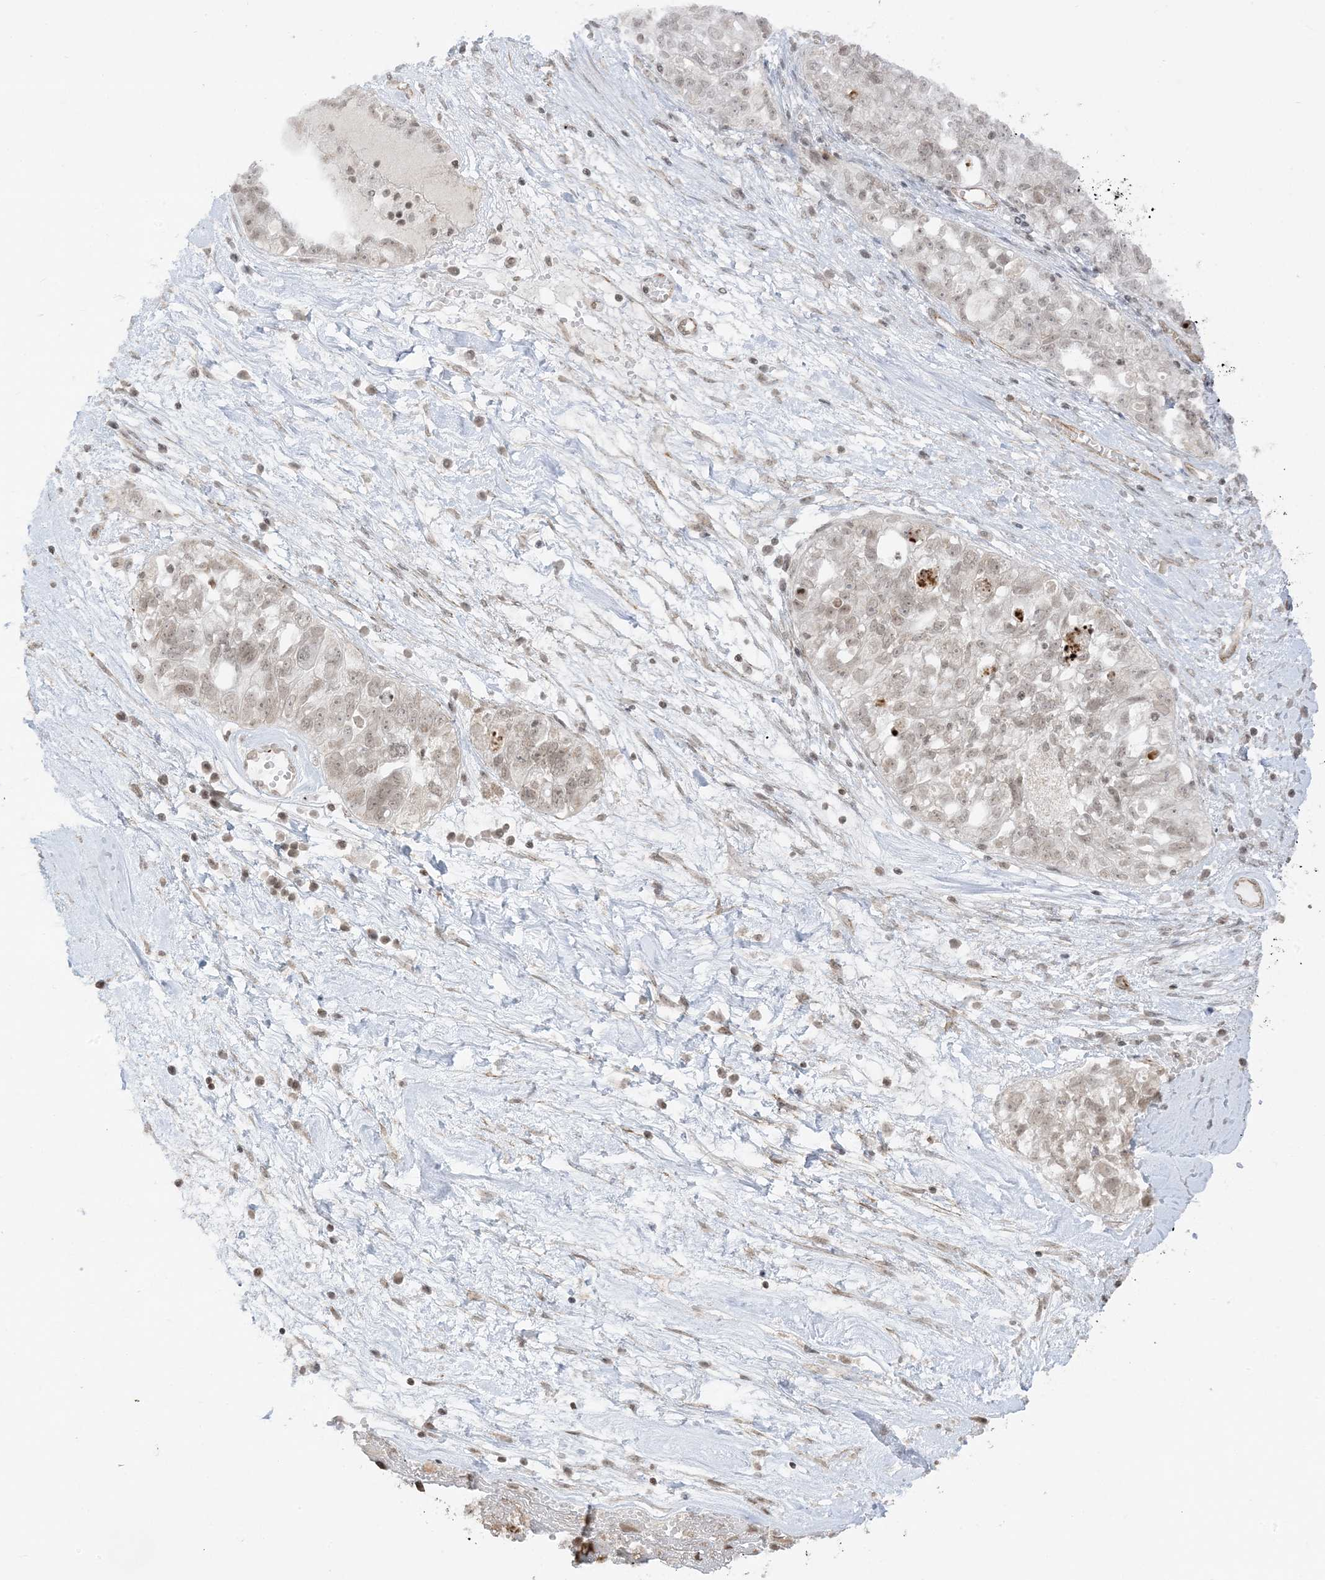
{"staining": {"intensity": "weak", "quantity": ">75%", "location": "nuclear"}, "tissue": "ovarian cancer", "cell_type": "Tumor cells", "image_type": "cancer", "snomed": [{"axis": "morphology", "description": "Carcinoma, NOS"}, {"axis": "morphology", "description": "Cystadenocarcinoma, serous, NOS"}, {"axis": "topography", "description": "Ovary"}], "caption": "Immunohistochemical staining of serous cystadenocarcinoma (ovarian) demonstrates low levels of weak nuclear protein positivity in approximately >75% of tumor cells. Immunohistochemistry stains the protein of interest in brown and the nuclei are stained blue.", "gene": "METAP1D", "patient": {"sex": "female", "age": 69}}